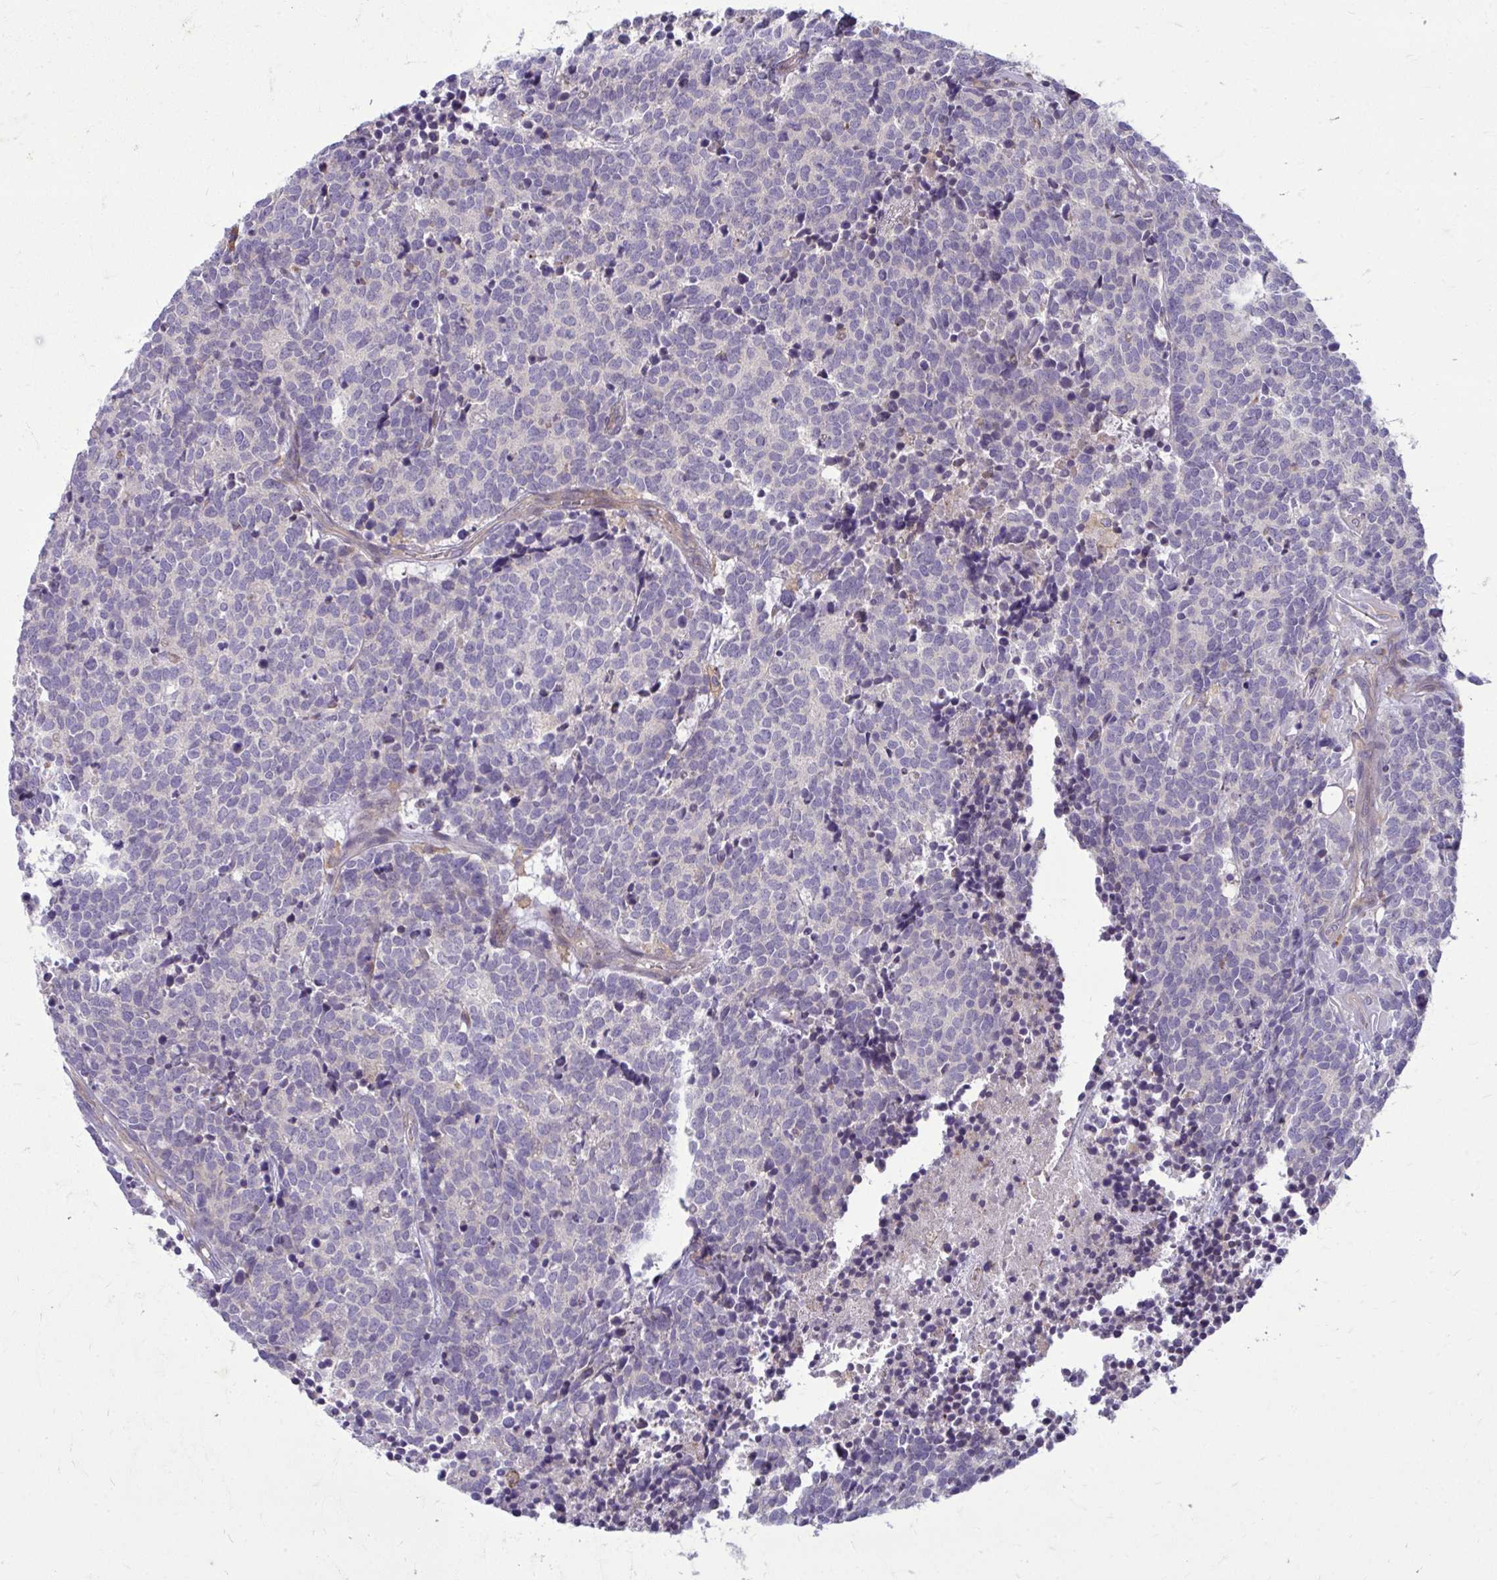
{"staining": {"intensity": "negative", "quantity": "none", "location": "none"}, "tissue": "carcinoid", "cell_type": "Tumor cells", "image_type": "cancer", "snomed": [{"axis": "morphology", "description": "Carcinoid, malignant, NOS"}, {"axis": "topography", "description": "Skin"}], "caption": "IHC micrograph of neoplastic tissue: carcinoid stained with DAB (3,3'-diaminobenzidine) reveals no significant protein staining in tumor cells. Brightfield microscopy of IHC stained with DAB (3,3'-diaminobenzidine) (brown) and hematoxylin (blue), captured at high magnification.", "gene": "CEMP1", "patient": {"sex": "female", "age": 79}}